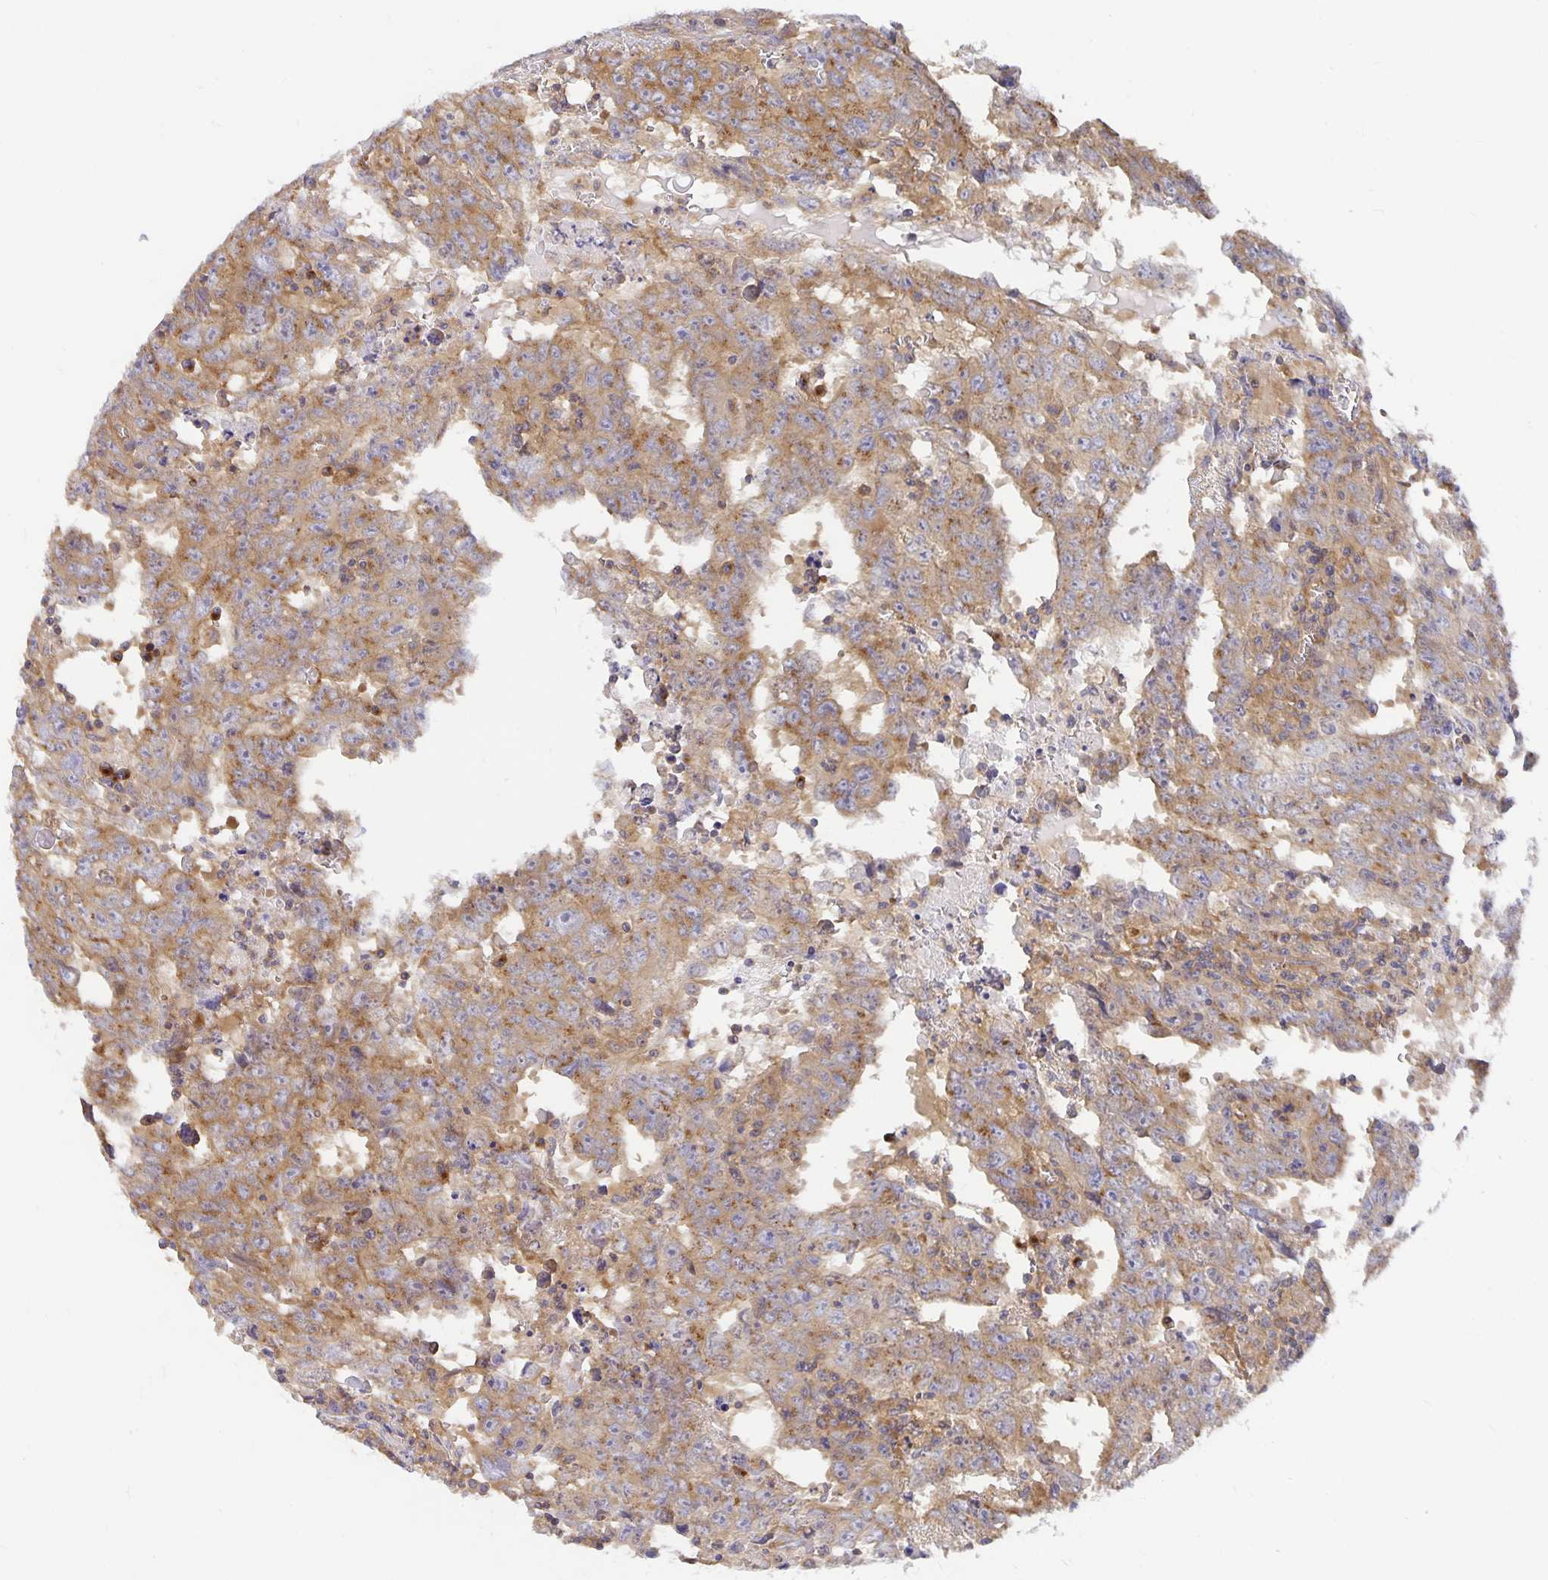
{"staining": {"intensity": "moderate", "quantity": ">75%", "location": "cytoplasmic/membranous"}, "tissue": "testis cancer", "cell_type": "Tumor cells", "image_type": "cancer", "snomed": [{"axis": "morphology", "description": "Carcinoma, Embryonal, NOS"}, {"axis": "topography", "description": "Testis"}], "caption": "Testis cancer (embryonal carcinoma) was stained to show a protein in brown. There is medium levels of moderate cytoplasmic/membranous positivity in about >75% of tumor cells.", "gene": "USO1", "patient": {"sex": "male", "age": 22}}